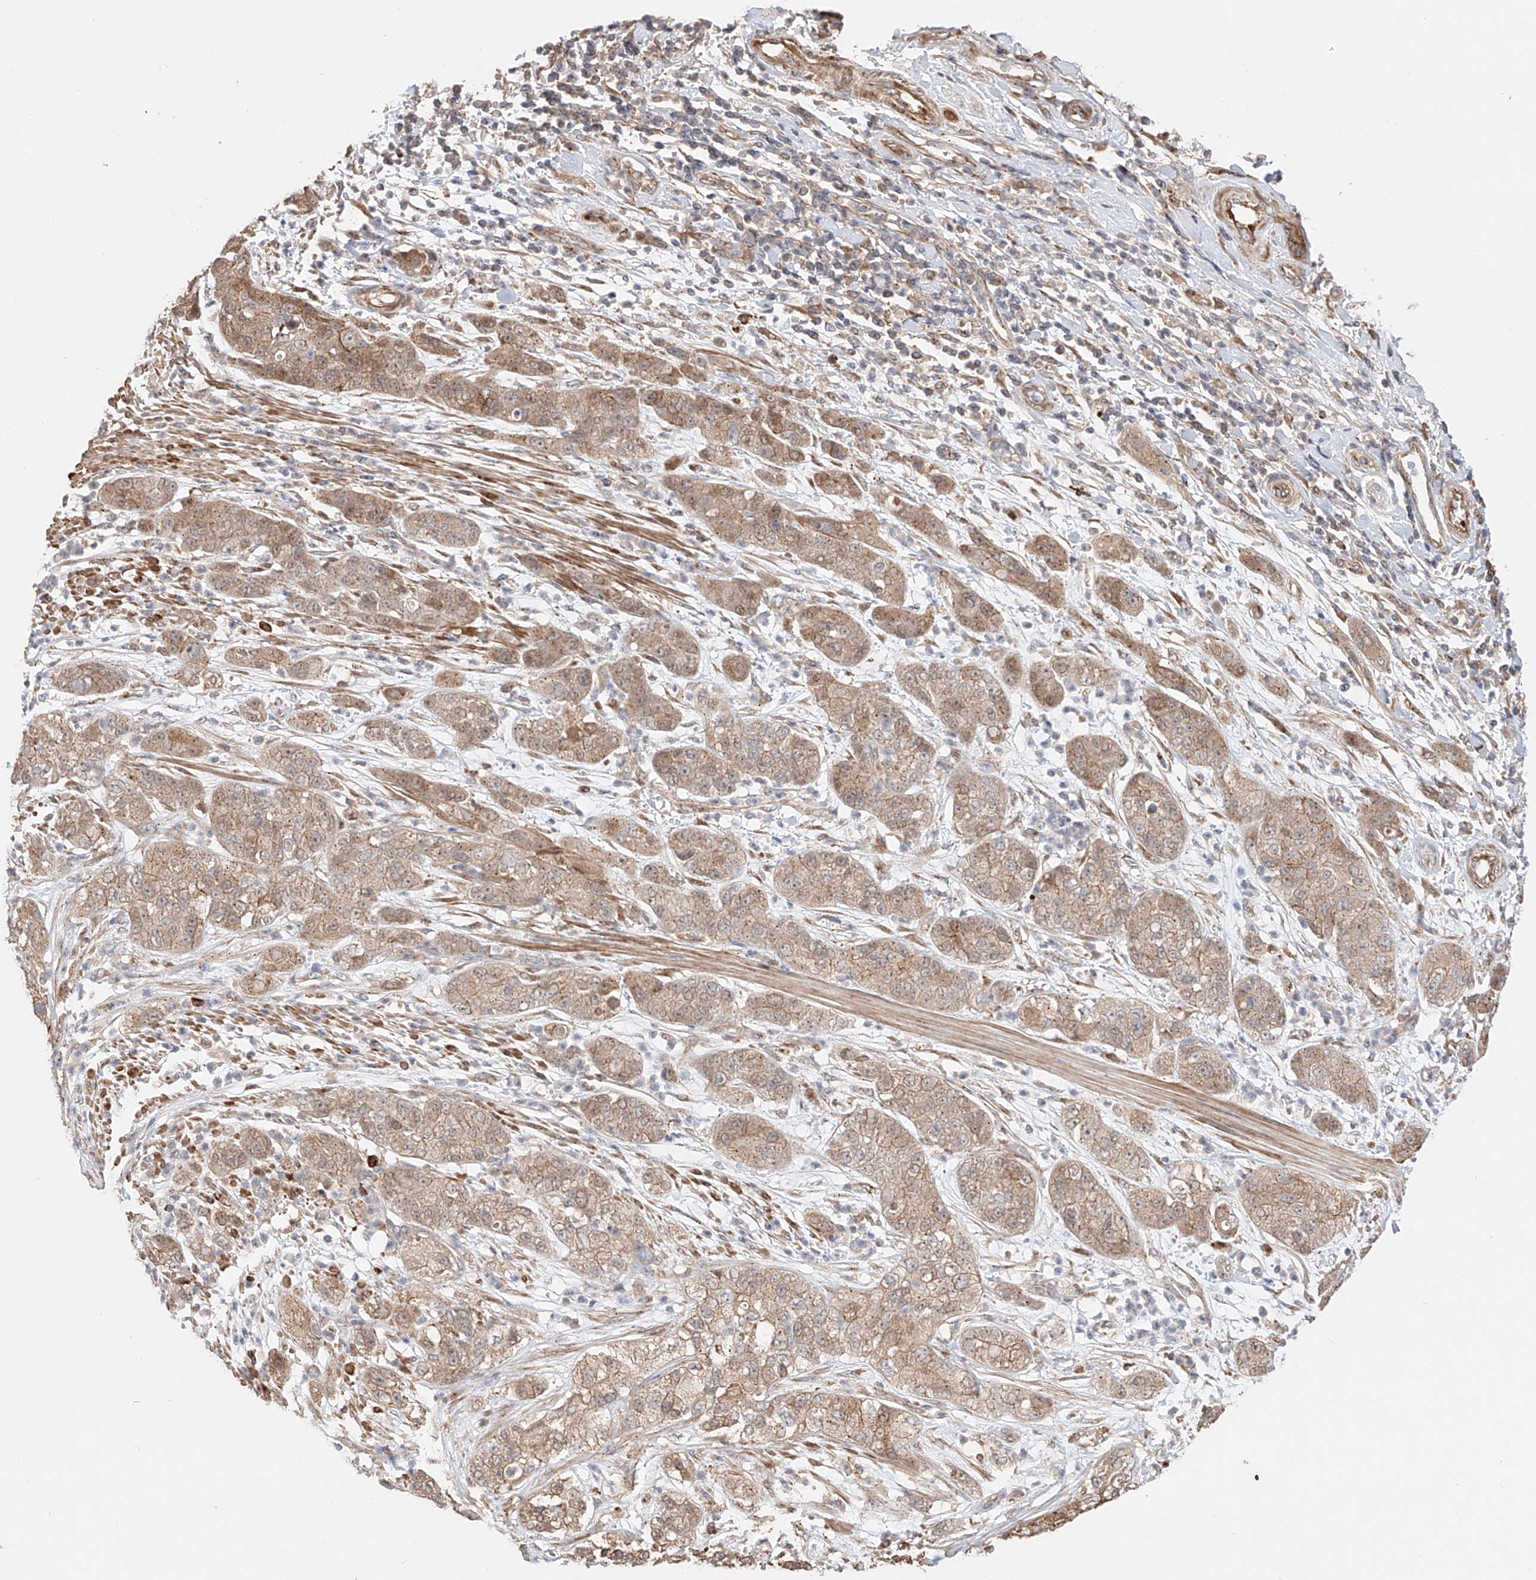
{"staining": {"intensity": "moderate", "quantity": ">75%", "location": "cytoplasmic/membranous"}, "tissue": "pancreatic cancer", "cell_type": "Tumor cells", "image_type": "cancer", "snomed": [{"axis": "morphology", "description": "Adenocarcinoma, NOS"}, {"axis": "topography", "description": "Pancreas"}], "caption": "Immunohistochemistry histopathology image of adenocarcinoma (pancreatic) stained for a protein (brown), which displays medium levels of moderate cytoplasmic/membranous positivity in about >75% of tumor cells.", "gene": "MOSPD1", "patient": {"sex": "female", "age": 78}}